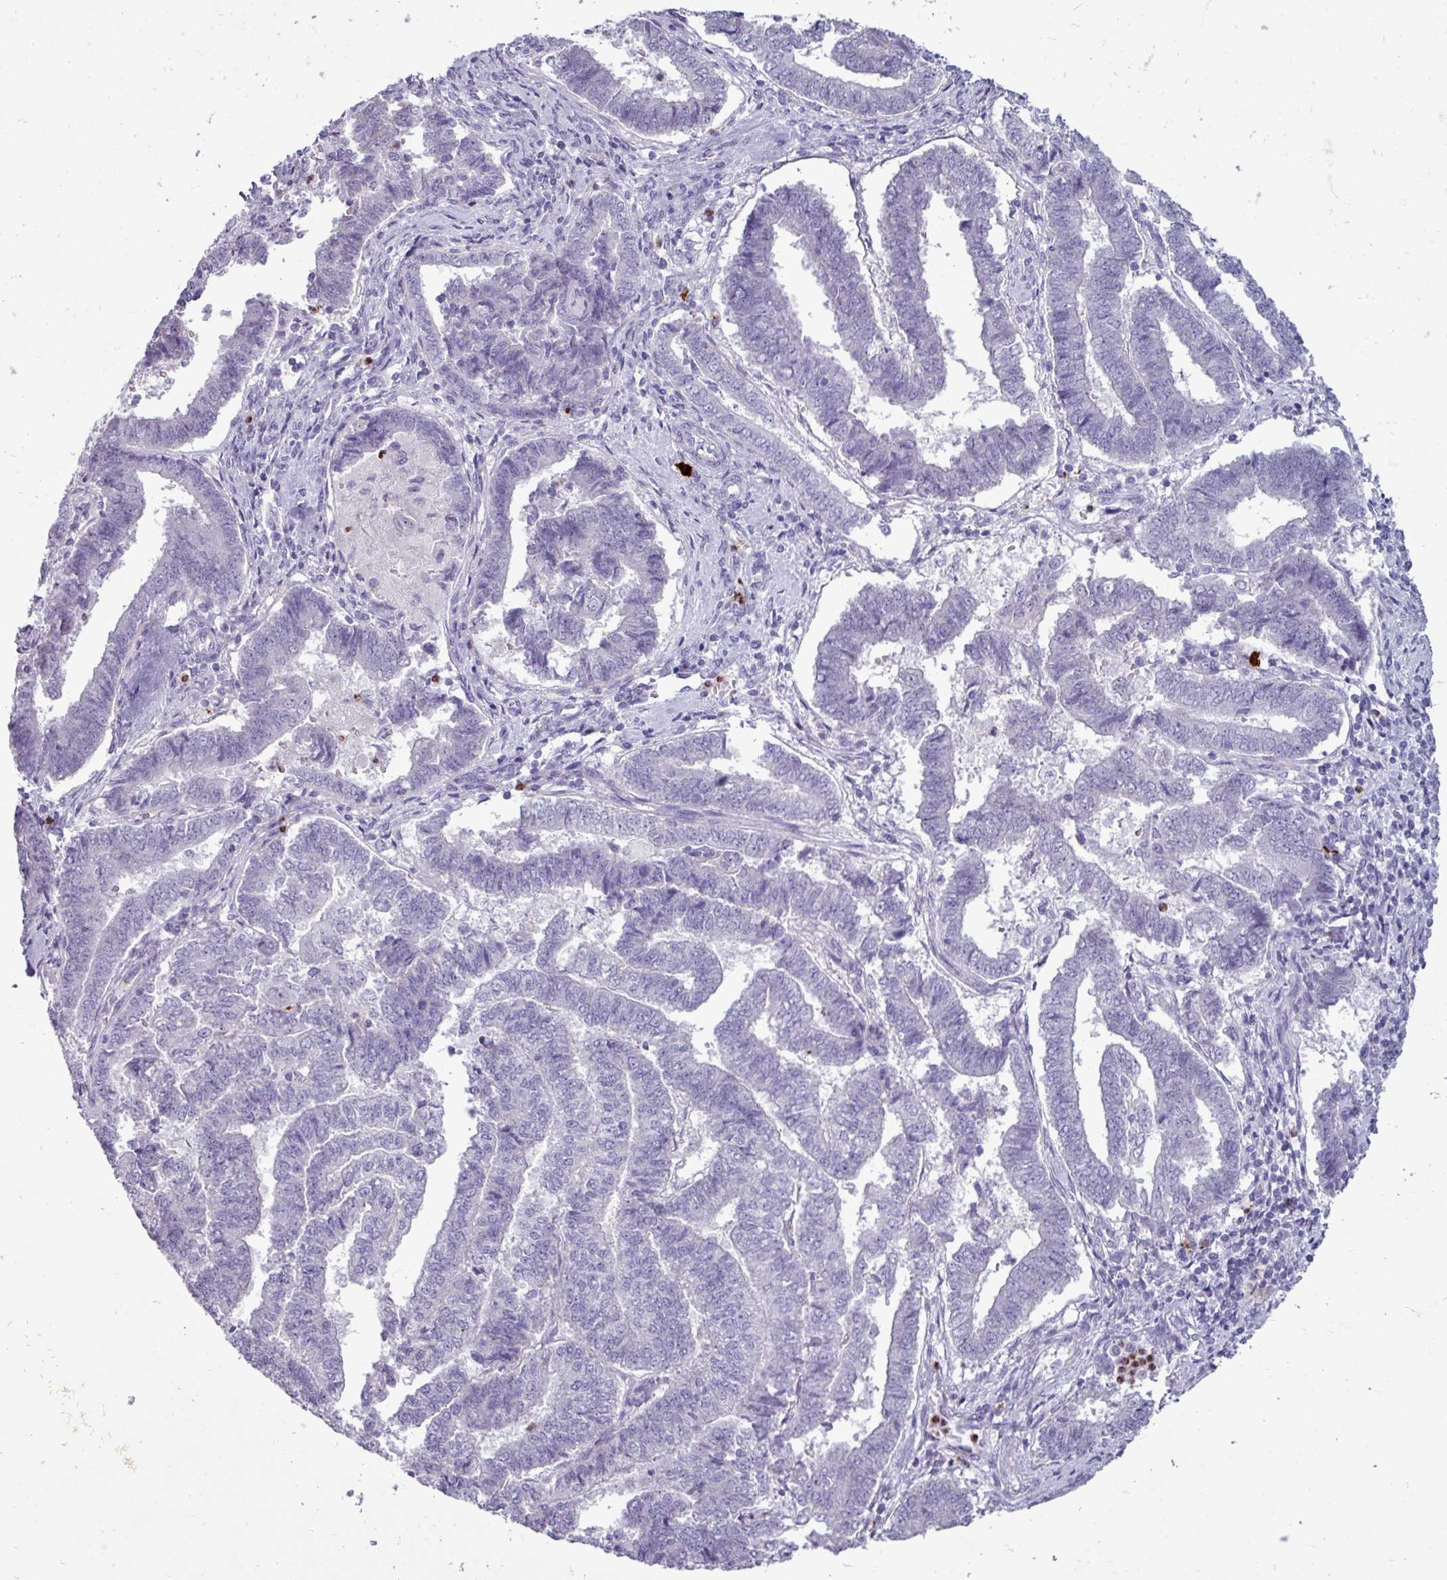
{"staining": {"intensity": "negative", "quantity": "none", "location": "none"}, "tissue": "endometrial cancer", "cell_type": "Tumor cells", "image_type": "cancer", "snomed": [{"axis": "morphology", "description": "Adenocarcinoma, NOS"}, {"axis": "topography", "description": "Endometrium"}], "caption": "This is an immunohistochemistry (IHC) photomicrograph of endometrial adenocarcinoma. There is no expression in tumor cells.", "gene": "TRIM39", "patient": {"sex": "female", "age": 72}}